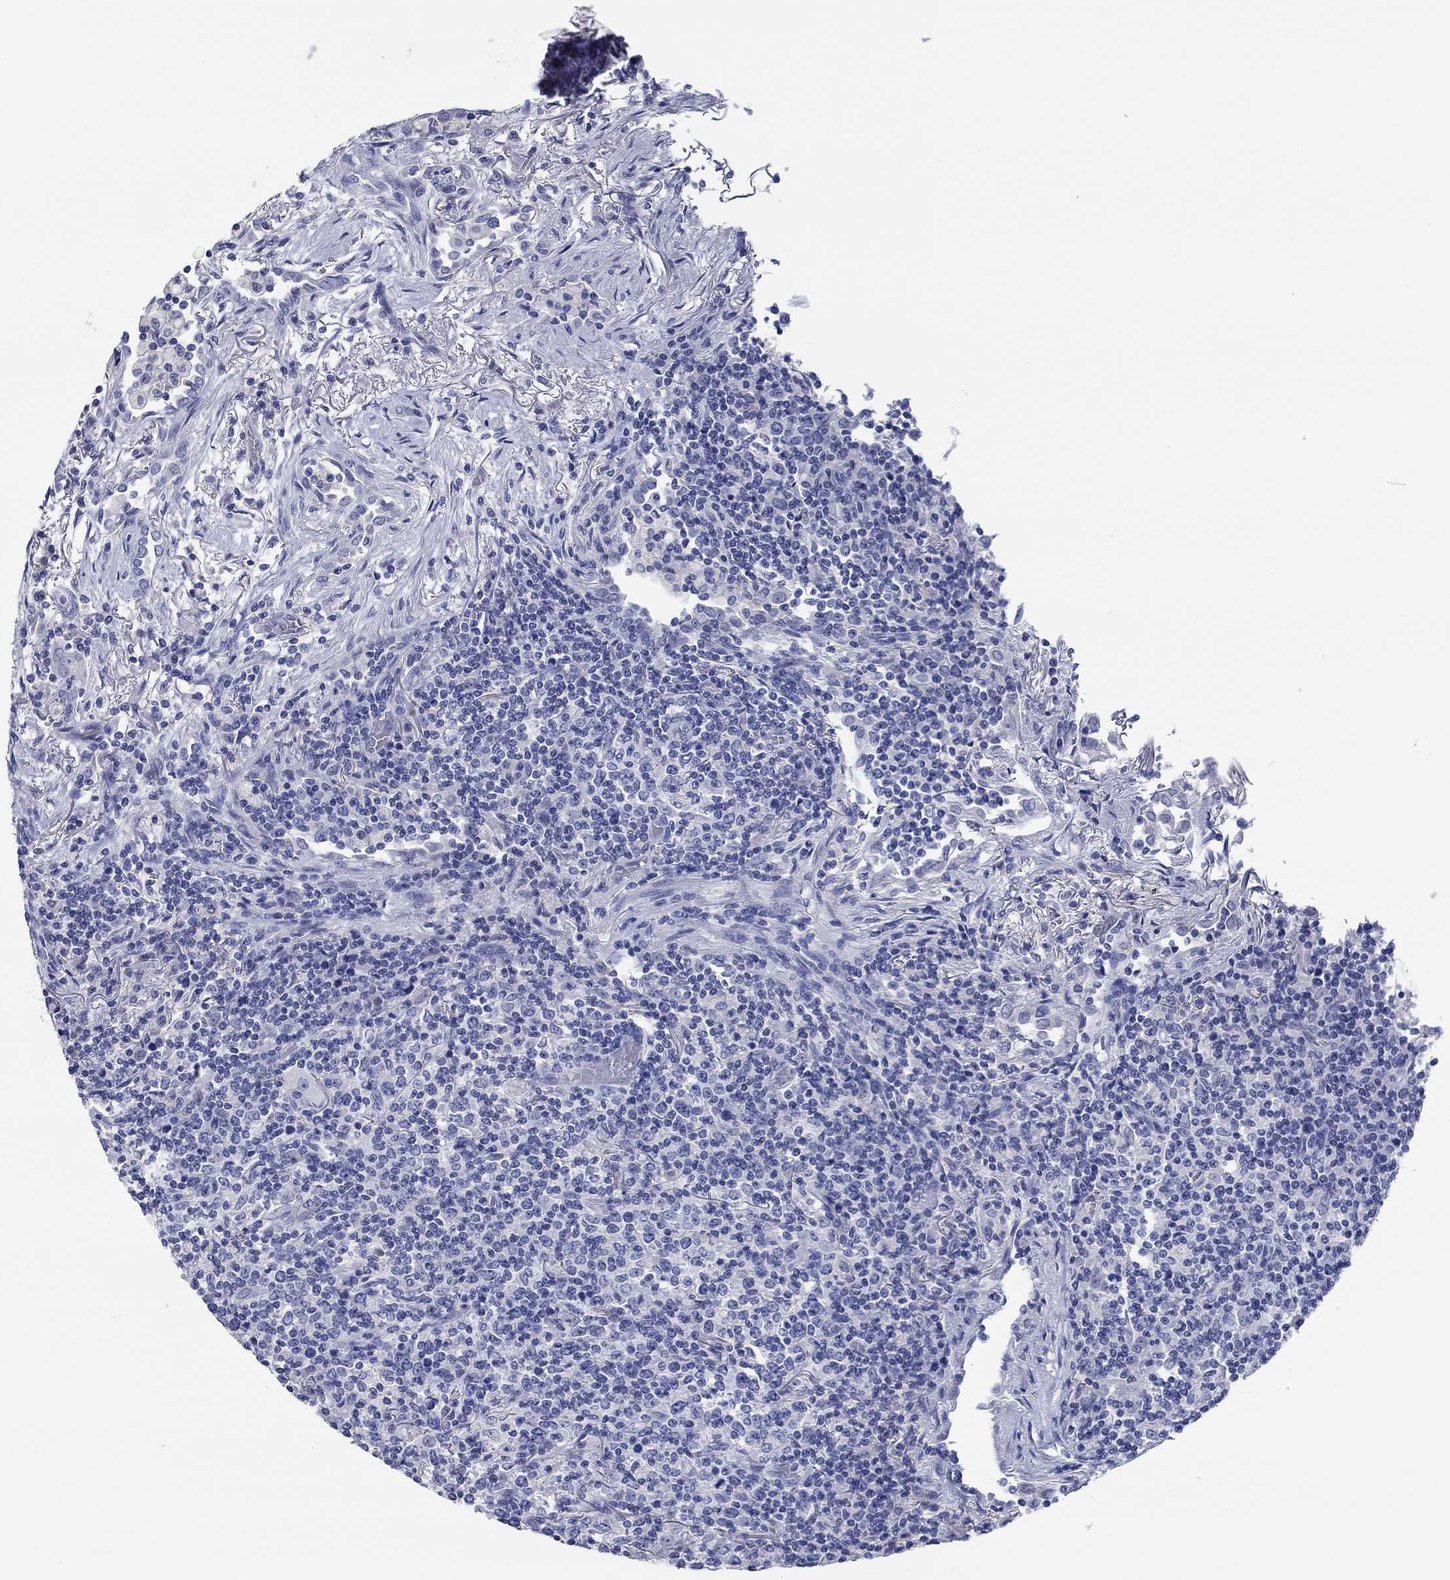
{"staining": {"intensity": "negative", "quantity": "none", "location": "none"}, "tissue": "lymphoma", "cell_type": "Tumor cells", "image_type": "cancer", "snomed": [{"axis": "morphology", "description": "Malignant lymphoma, non-Hodgkin's type, High grade"}, {"axis": "topography", "description": "Lung"}], "caption": "Immunohistochemistry (IHC) of human malignant lymphoma, non-Hodgkin's type (high-grade) displays no positivity in tumor cells.", "gene": "POU5F1", "patient": {"sex": "male", "age": 79}}